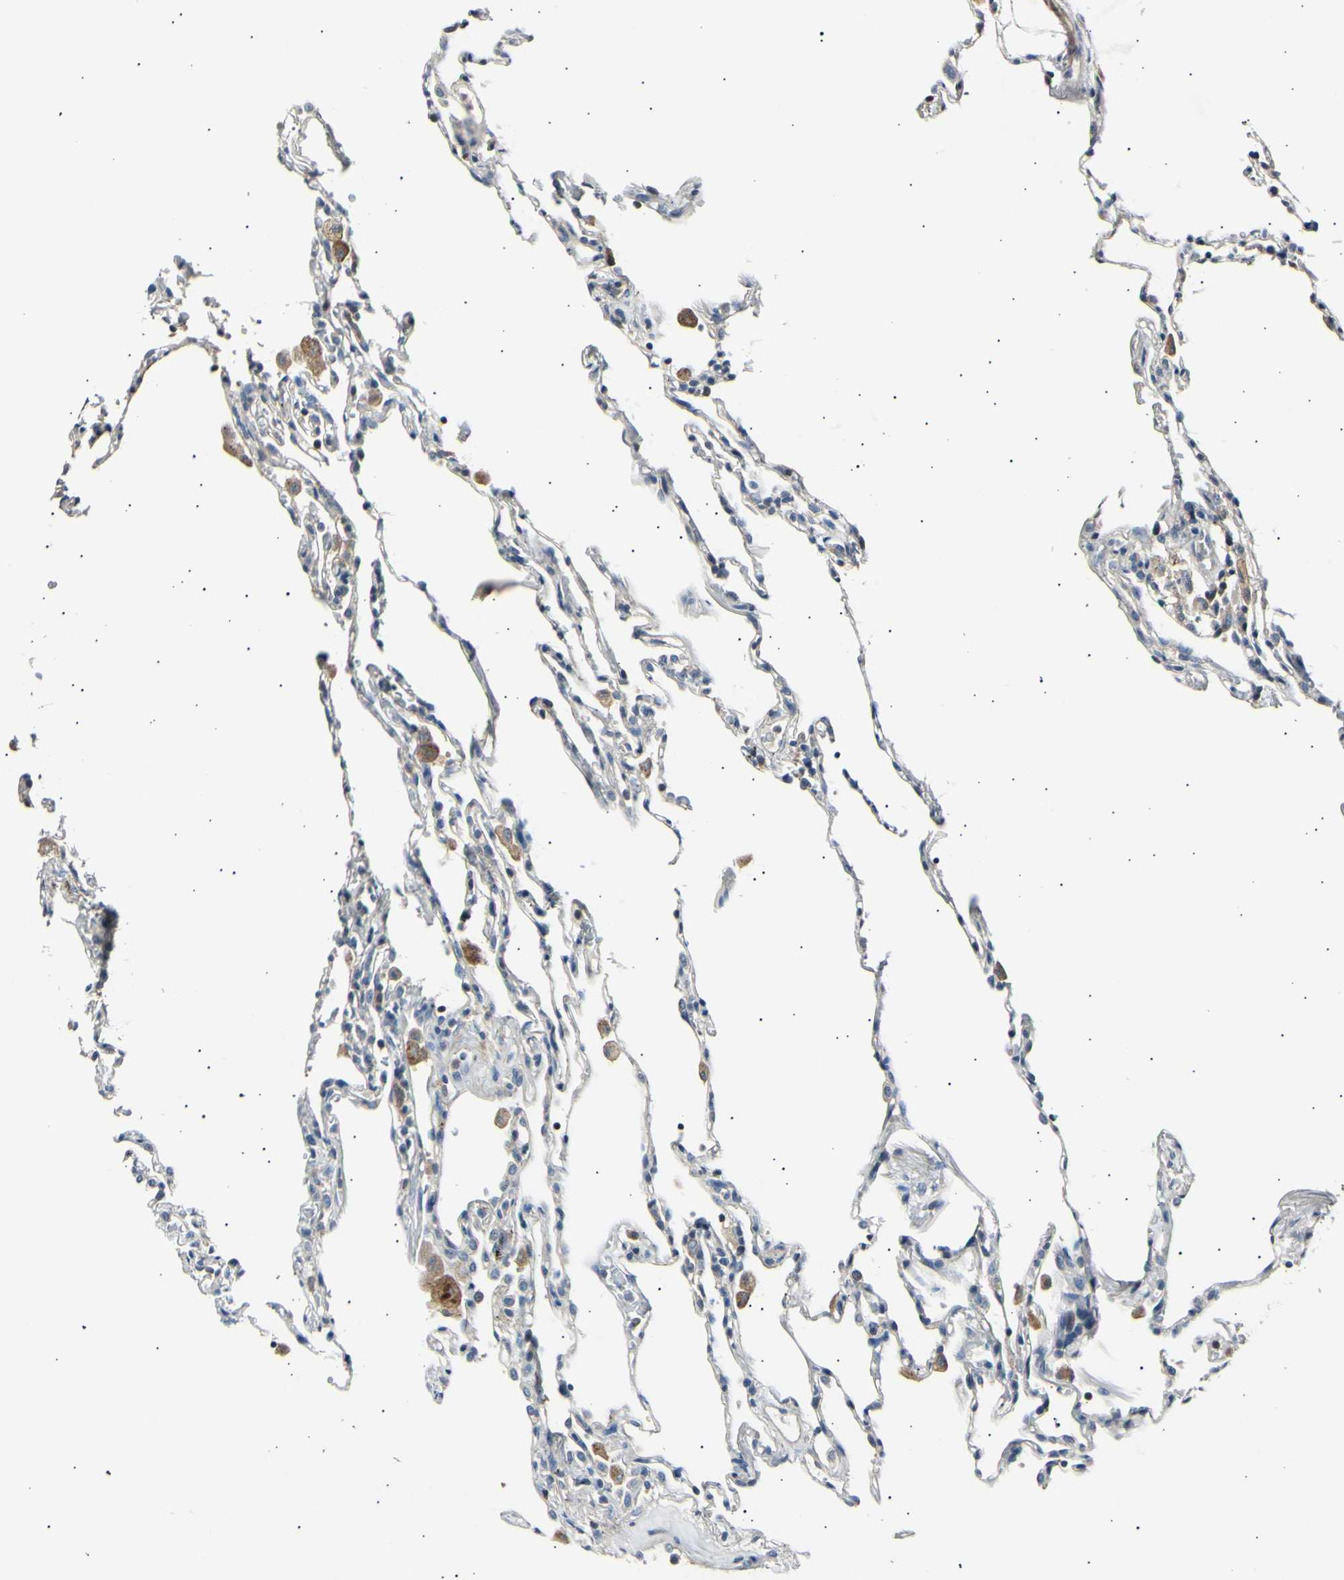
{"staining": {"intensity": "negative", "quantity": "none", "location": "none"}, "tissue": "lung", "cell_type": "Alveolar cells", "image_type": "normal", "snomed": [{"axis": "morphology", "description": "Normal tissue, NOS"}, {"axis": "topography", "description": "Lung"}], "caption": "Immunohistochemistry (IHC) image of benign lung: human lung stained with DAB exhibits no significant protein staining in alveolar cells.", "gene": "ITGA6", "patient": {"sex": "male", "age": 59}}